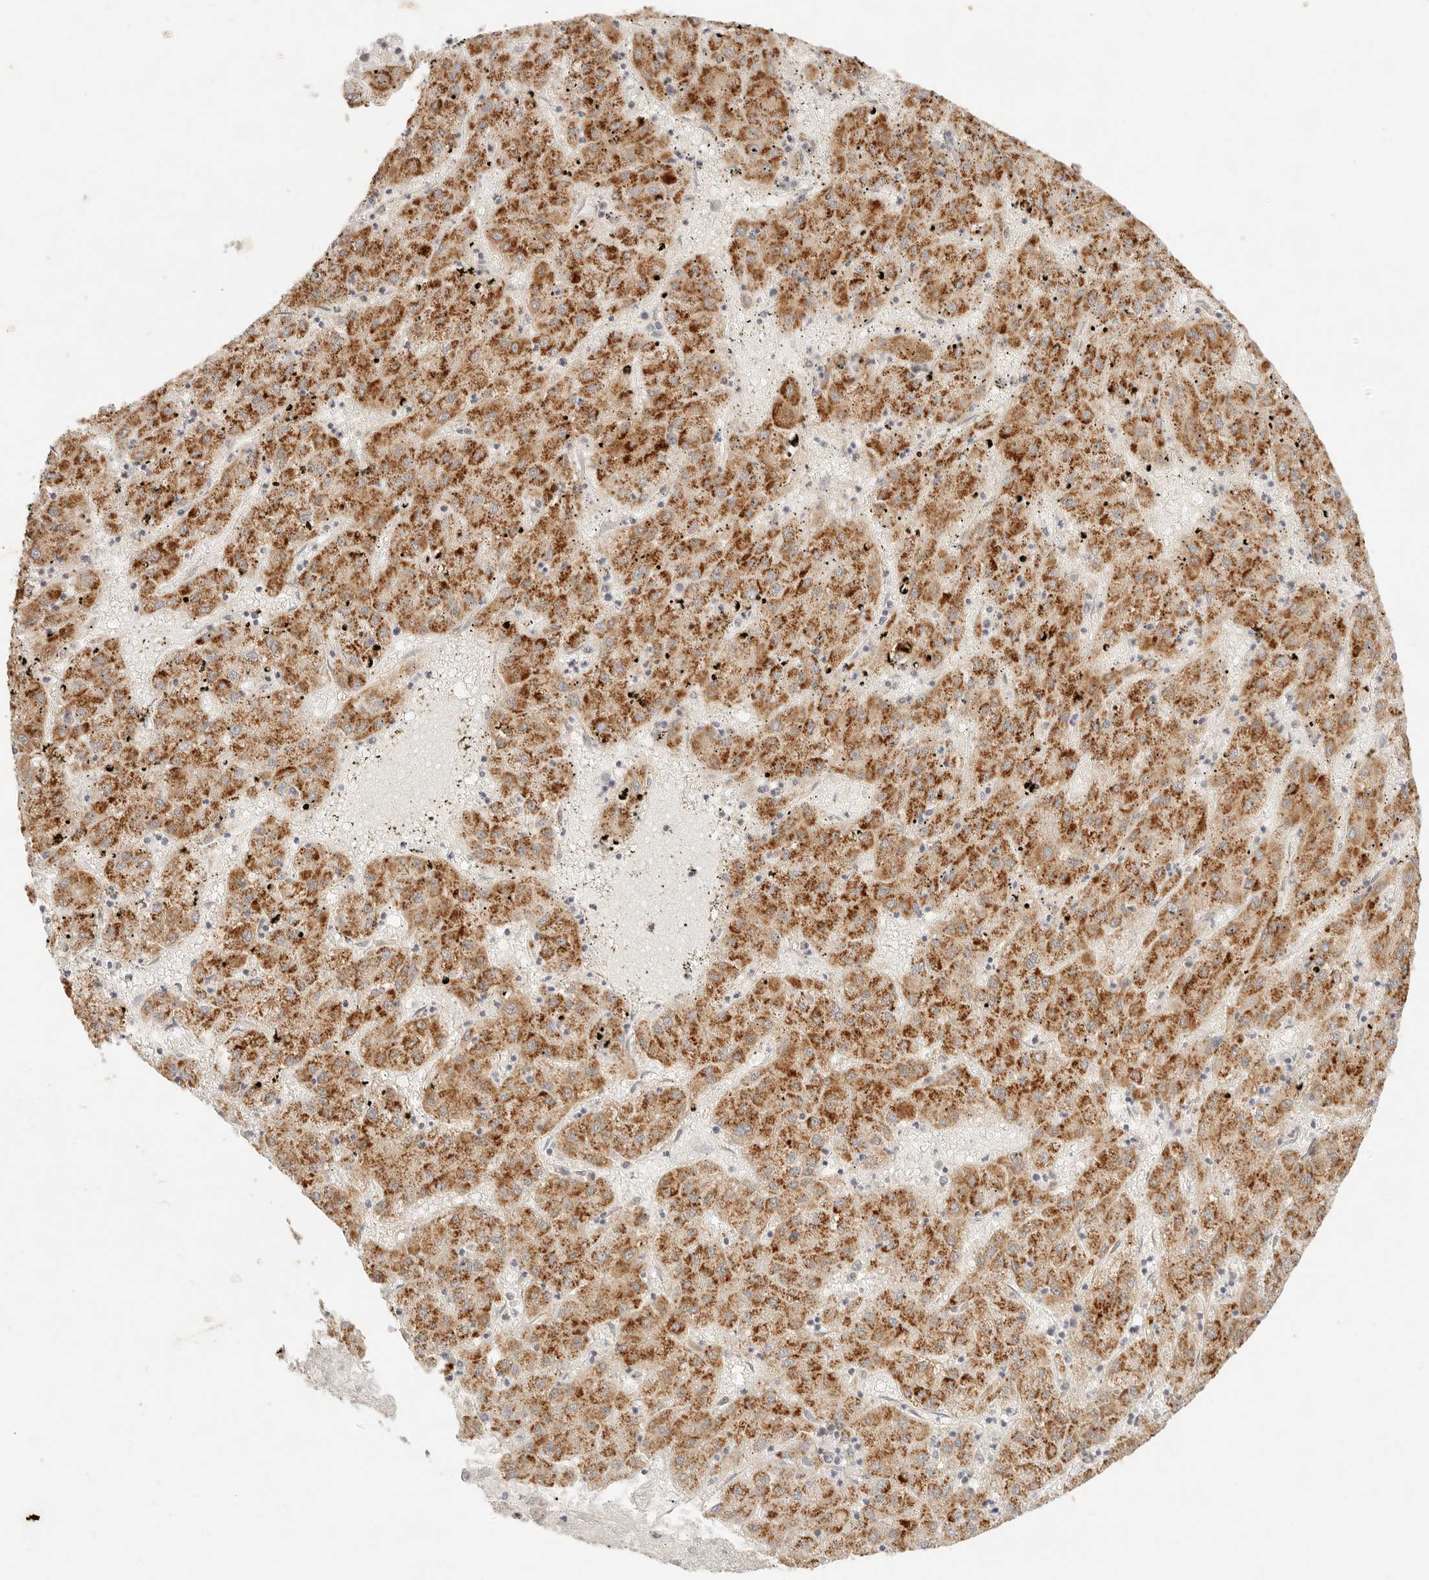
{"staining": {"intensity": "moderate", "quantity": ">75%", "location": "cytoplasmic/membranous"}, "tissue": "liver cancer", "cell_type": "Tumor cells", "image_type": "cancer", "snomed": [{"axis": "morphology", "description": "Carcinoma, Hepatocellular, NOS"}, {"axis": "topography", "description": "Liver"}], "caption": "There is medium levels of moderate cytoplasmic/membranous positivity in tumor cells of liver cancer, as demonstrated by immunohistochemical staining (brown color).", "gene": "ACOX1", "patient": {"sex": "male", "age": 72}}